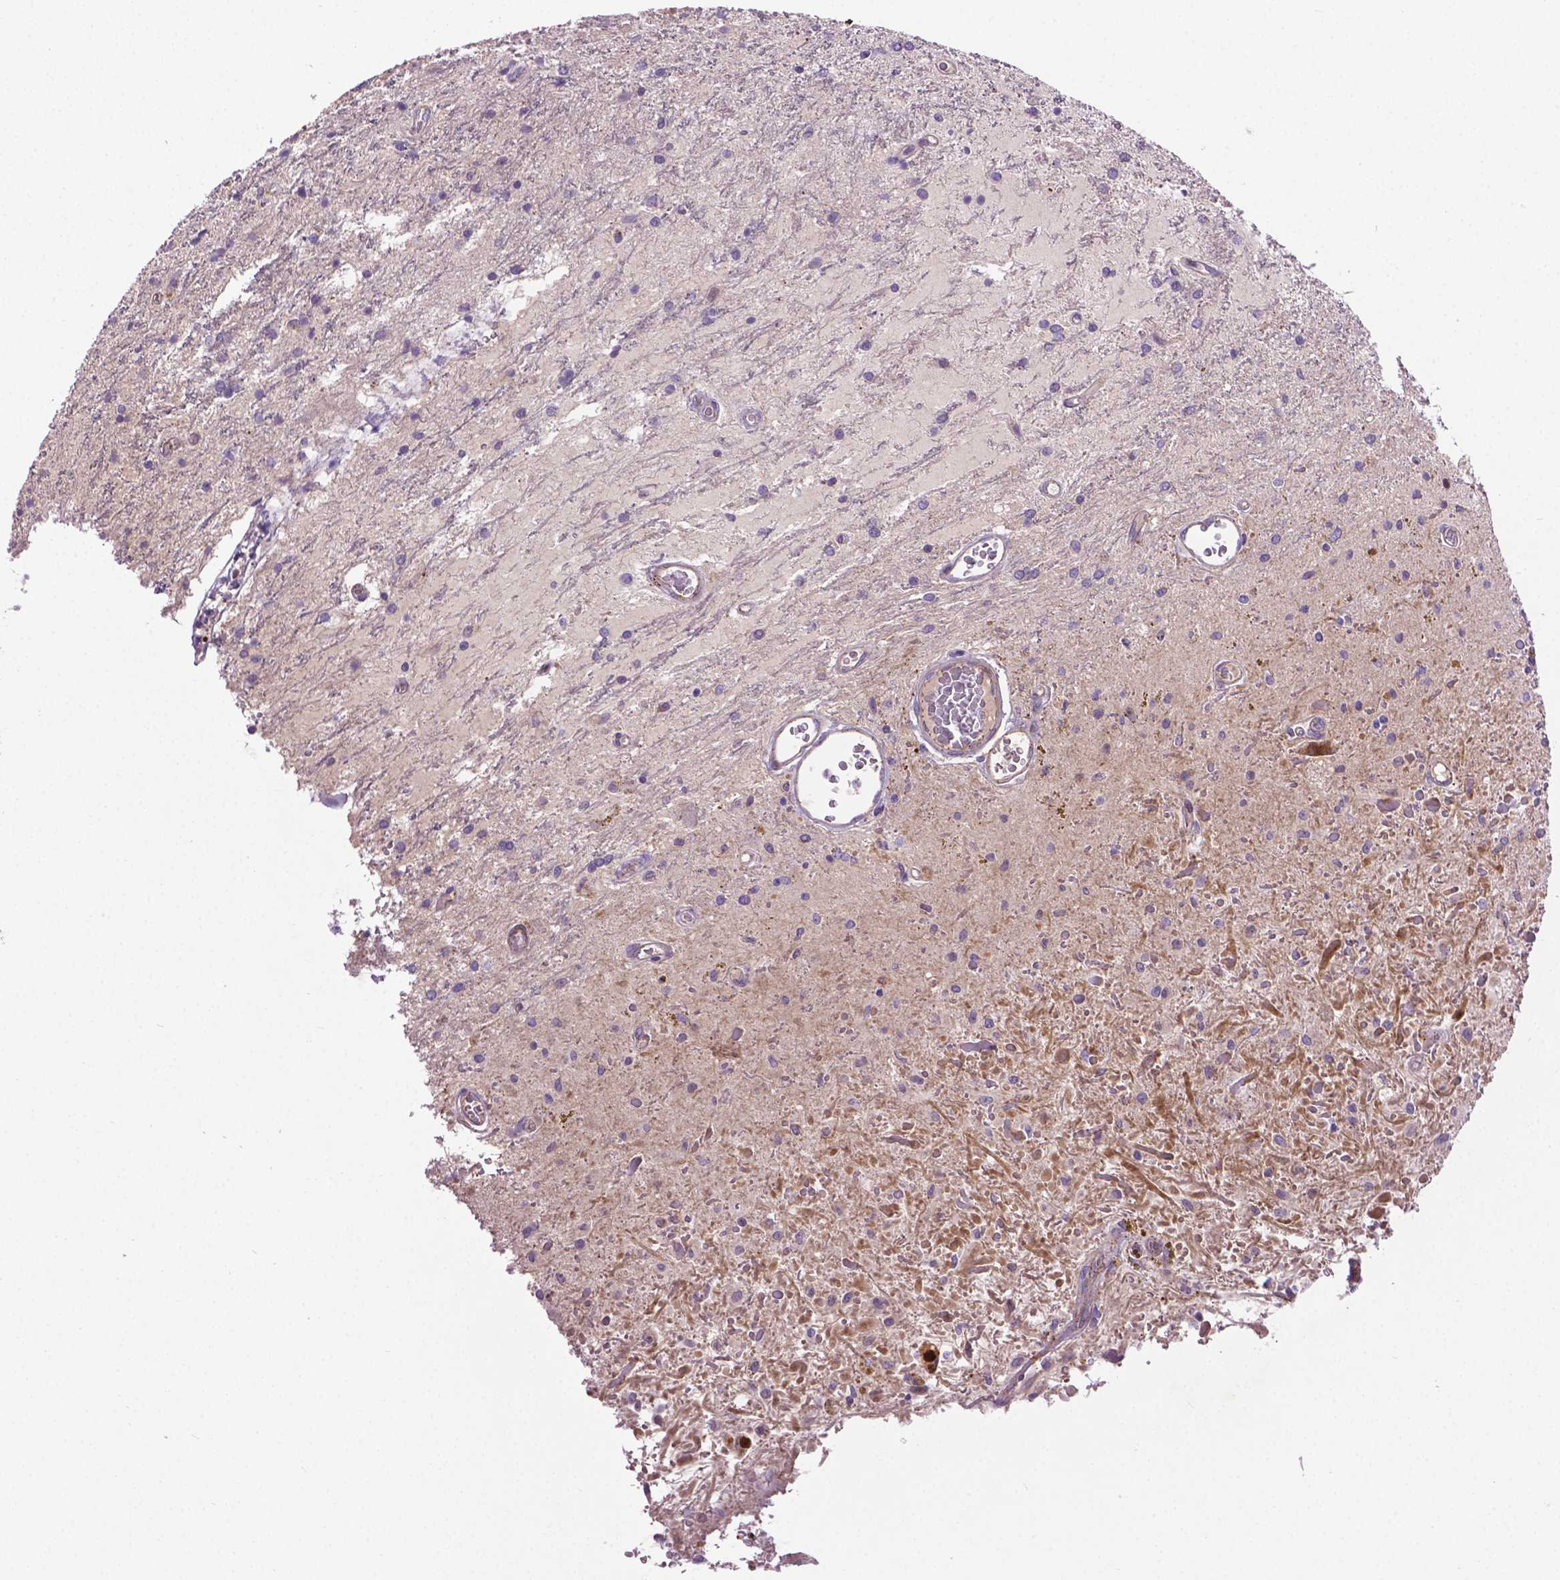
{"staining": {"intensity": "negative", "quantity": "none", "location": "none"}, "tissue": "glioma", "cell_type": "Tumor cells", "image_type": "cancer", "snomed": [{"axis": "morphology", "description": "Glioma, malignant, Low grade"}, {"axis": "topography", "description": "Cerebellum"}], "caption": "Immunohistochemical staining of human glioma displays no significant expression in tumor cells.", "gene": "CCER2", "patient": {"sex": "female", "age": 14}}